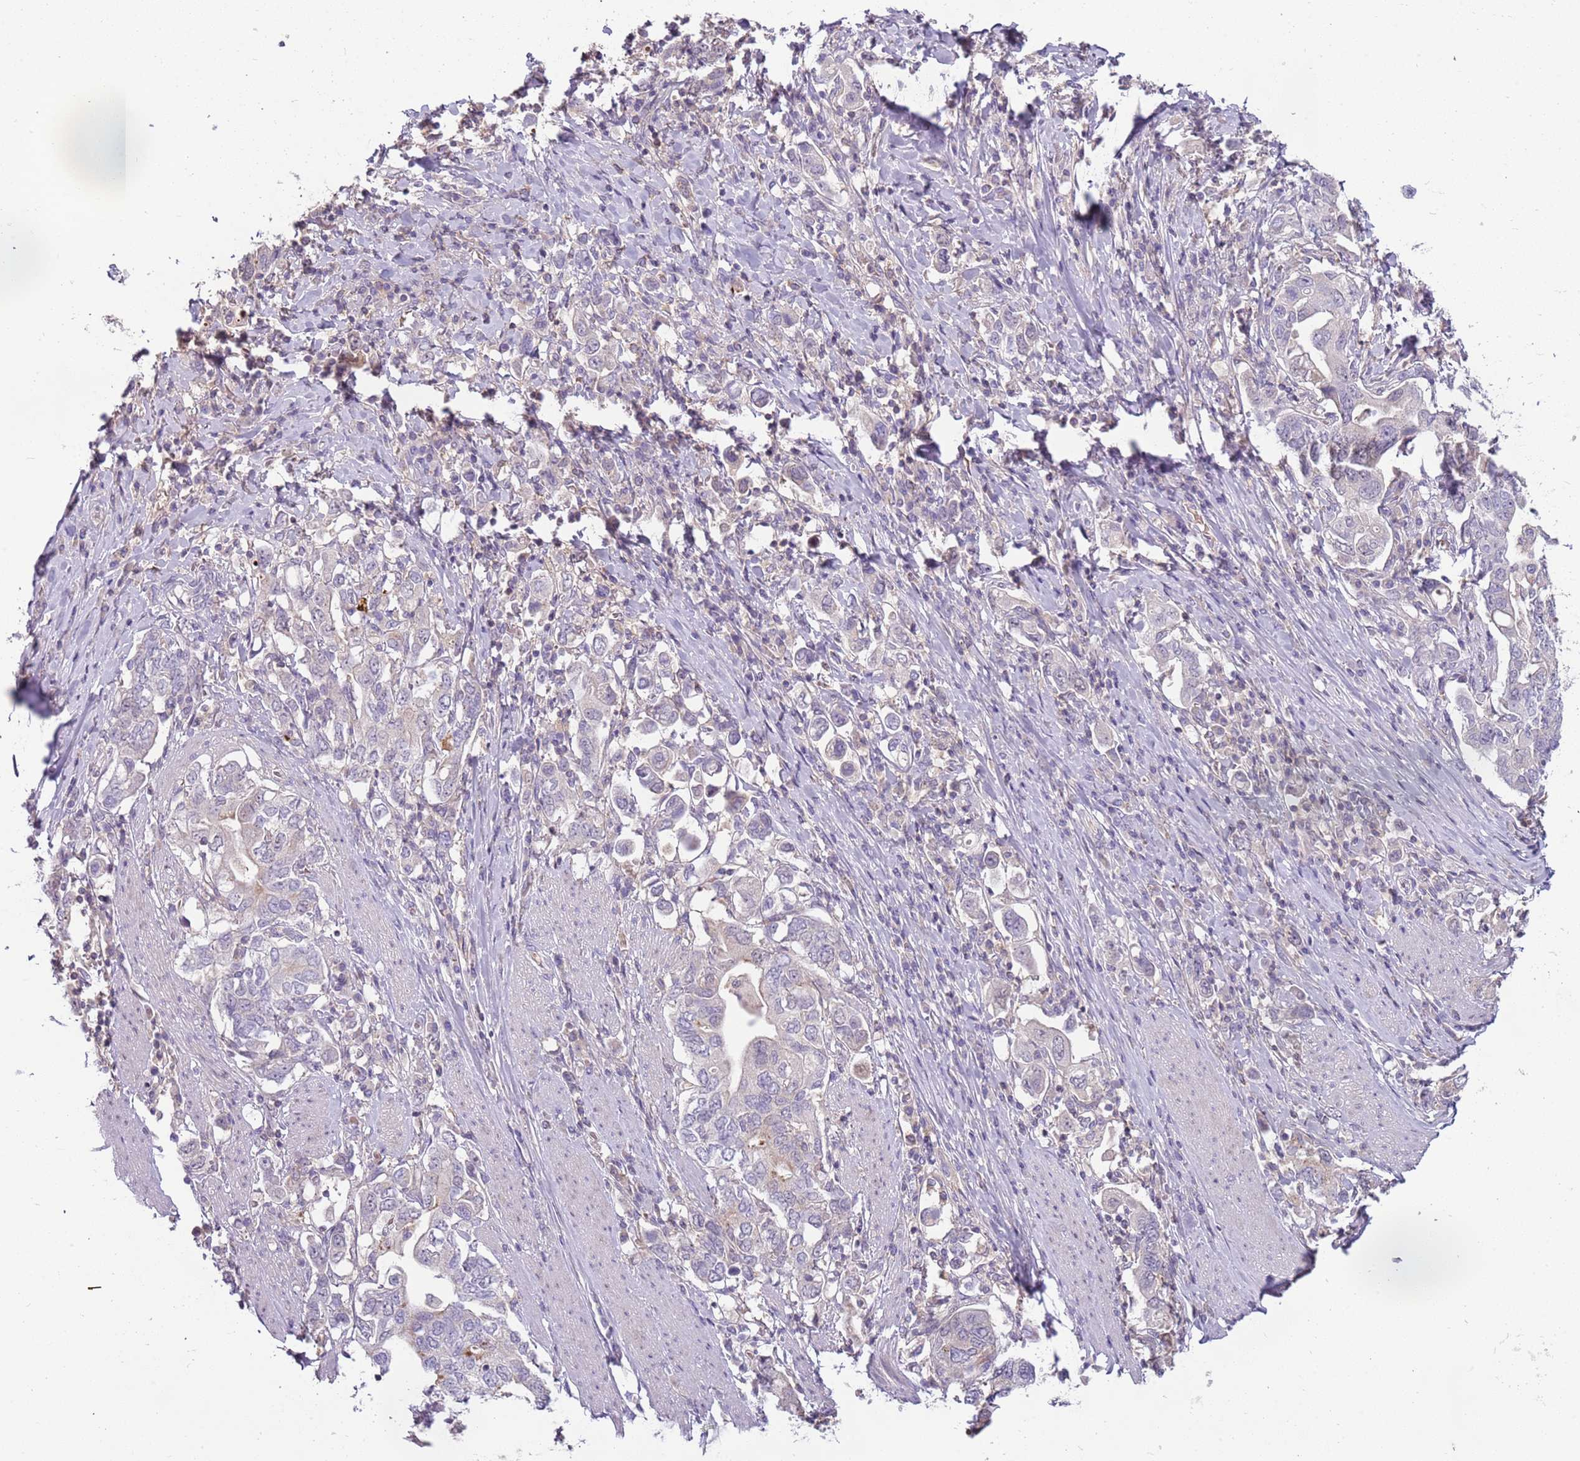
{"staining": {"intensity": "negative", "quantity": "none", "location": "none"}, "tissue": "stomach cancer", "cell_type": "Tumor cells", "image_type": "cancer", "snomed": [{"axis": "morphology", "description": "Adenocarcinoma, NOS"}, {"axis": "topography", "description": "Stomach, upper"}, {"axis": "topography", "description": "Stomach"}], "caption": "Tumor cells show no significant expression in adenocarcinoma (stomach).", "gene": "ARHGAP5", "patient": {"sex": "male", "age": 62}}